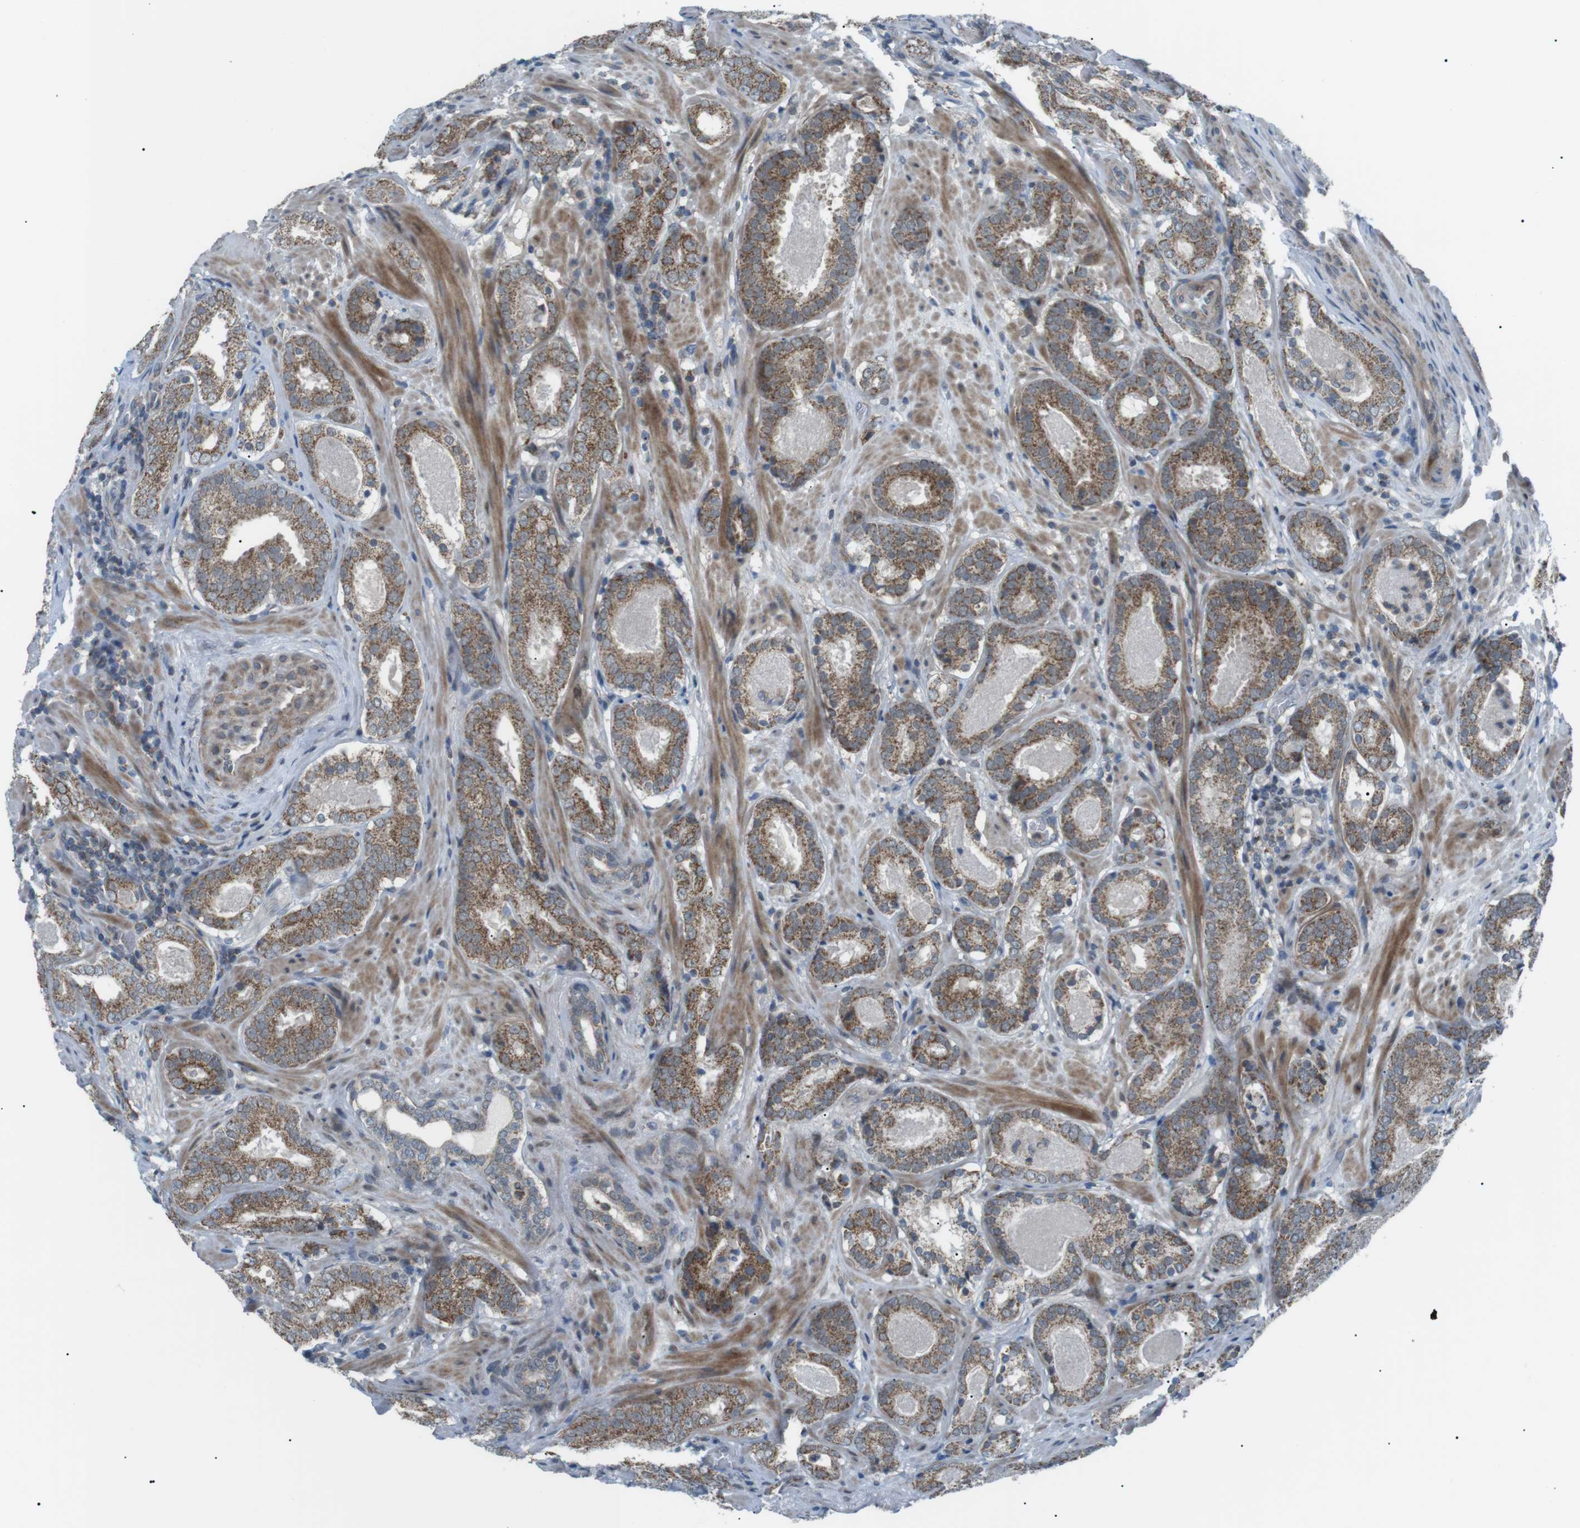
{"staining": {"intensity": "moderate", "quantity": ">75%", "location": "cytoplasmic/membranous"}, "tissue": "prostate cancer", "cell_type": "Tumor cells", "image_type": "cancer", "snomed": [{"axis": "morphology", "description": "Adenocarcinoma, Low grade"}, {"axis": "topography", "description": "Prostate"}], "caption": "A brown stain labels moderate cytoplasmic/membranous expression of a protein in human prostate cancer (low-grade adenocarcinoma) tumor cells.", "gene": "ARID5B", "patient": {"sex": "male", "age": 69}}